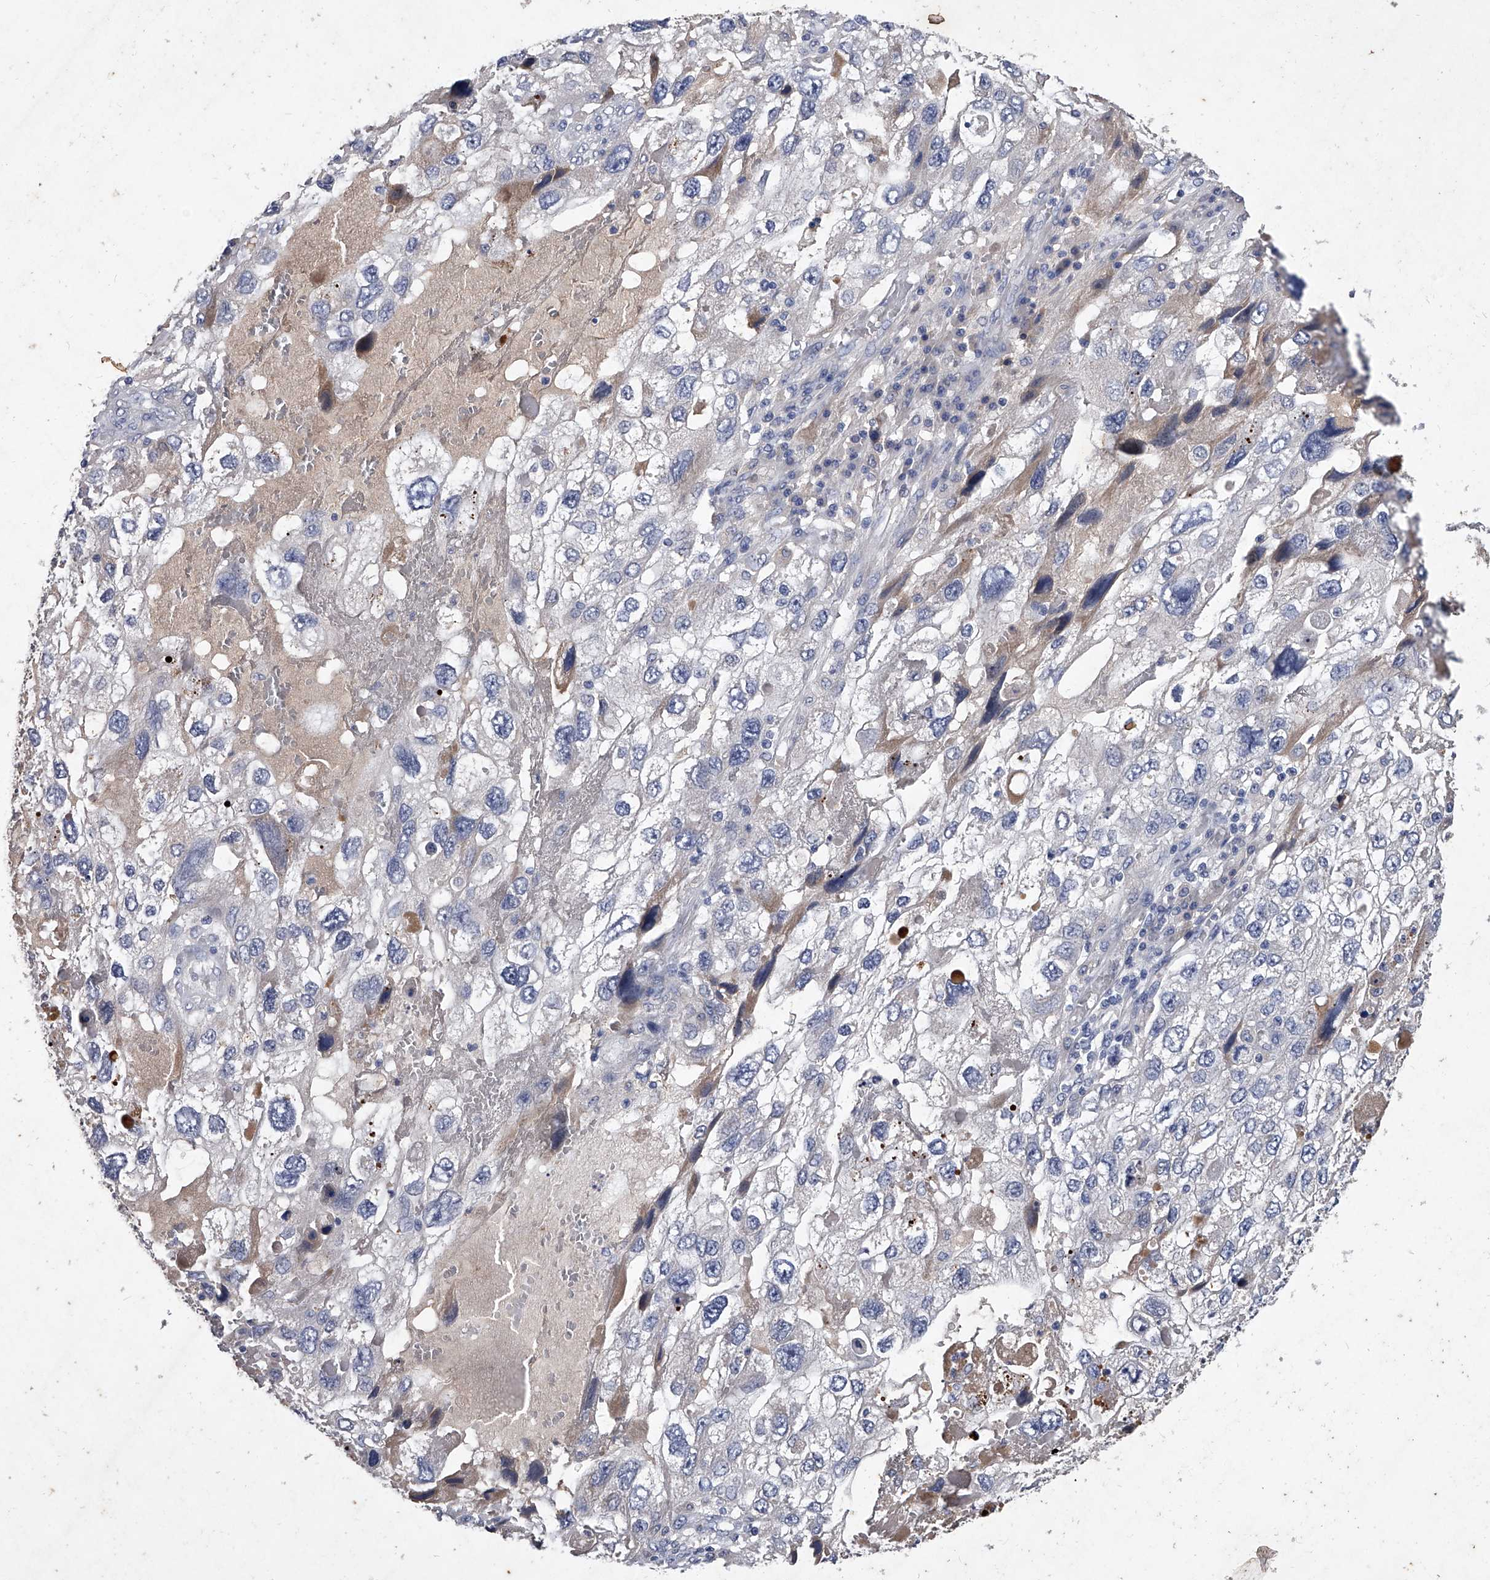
{"staining": {"intensity": "negative", "quantity": "none", "location": "none"}, "tissue": "endometrial cancer", "cell_type": "Tumor cells", "image_type": "cancer", "snomed": [{"axis": "morphology", "description": "Adenocarcinoma, NOS"}, {"axis": "topography", "description": "Endometrium"}], "caption": "IHC photomicrograph of neoplastic tissue: endometrial adenocarcinoma stained with DAB (3,3'-diaminobenzidine) demonstrates no significant protein positivity in tumor cells.", "gene": "C5", "patient": {"sex": "female", "age": 49}}